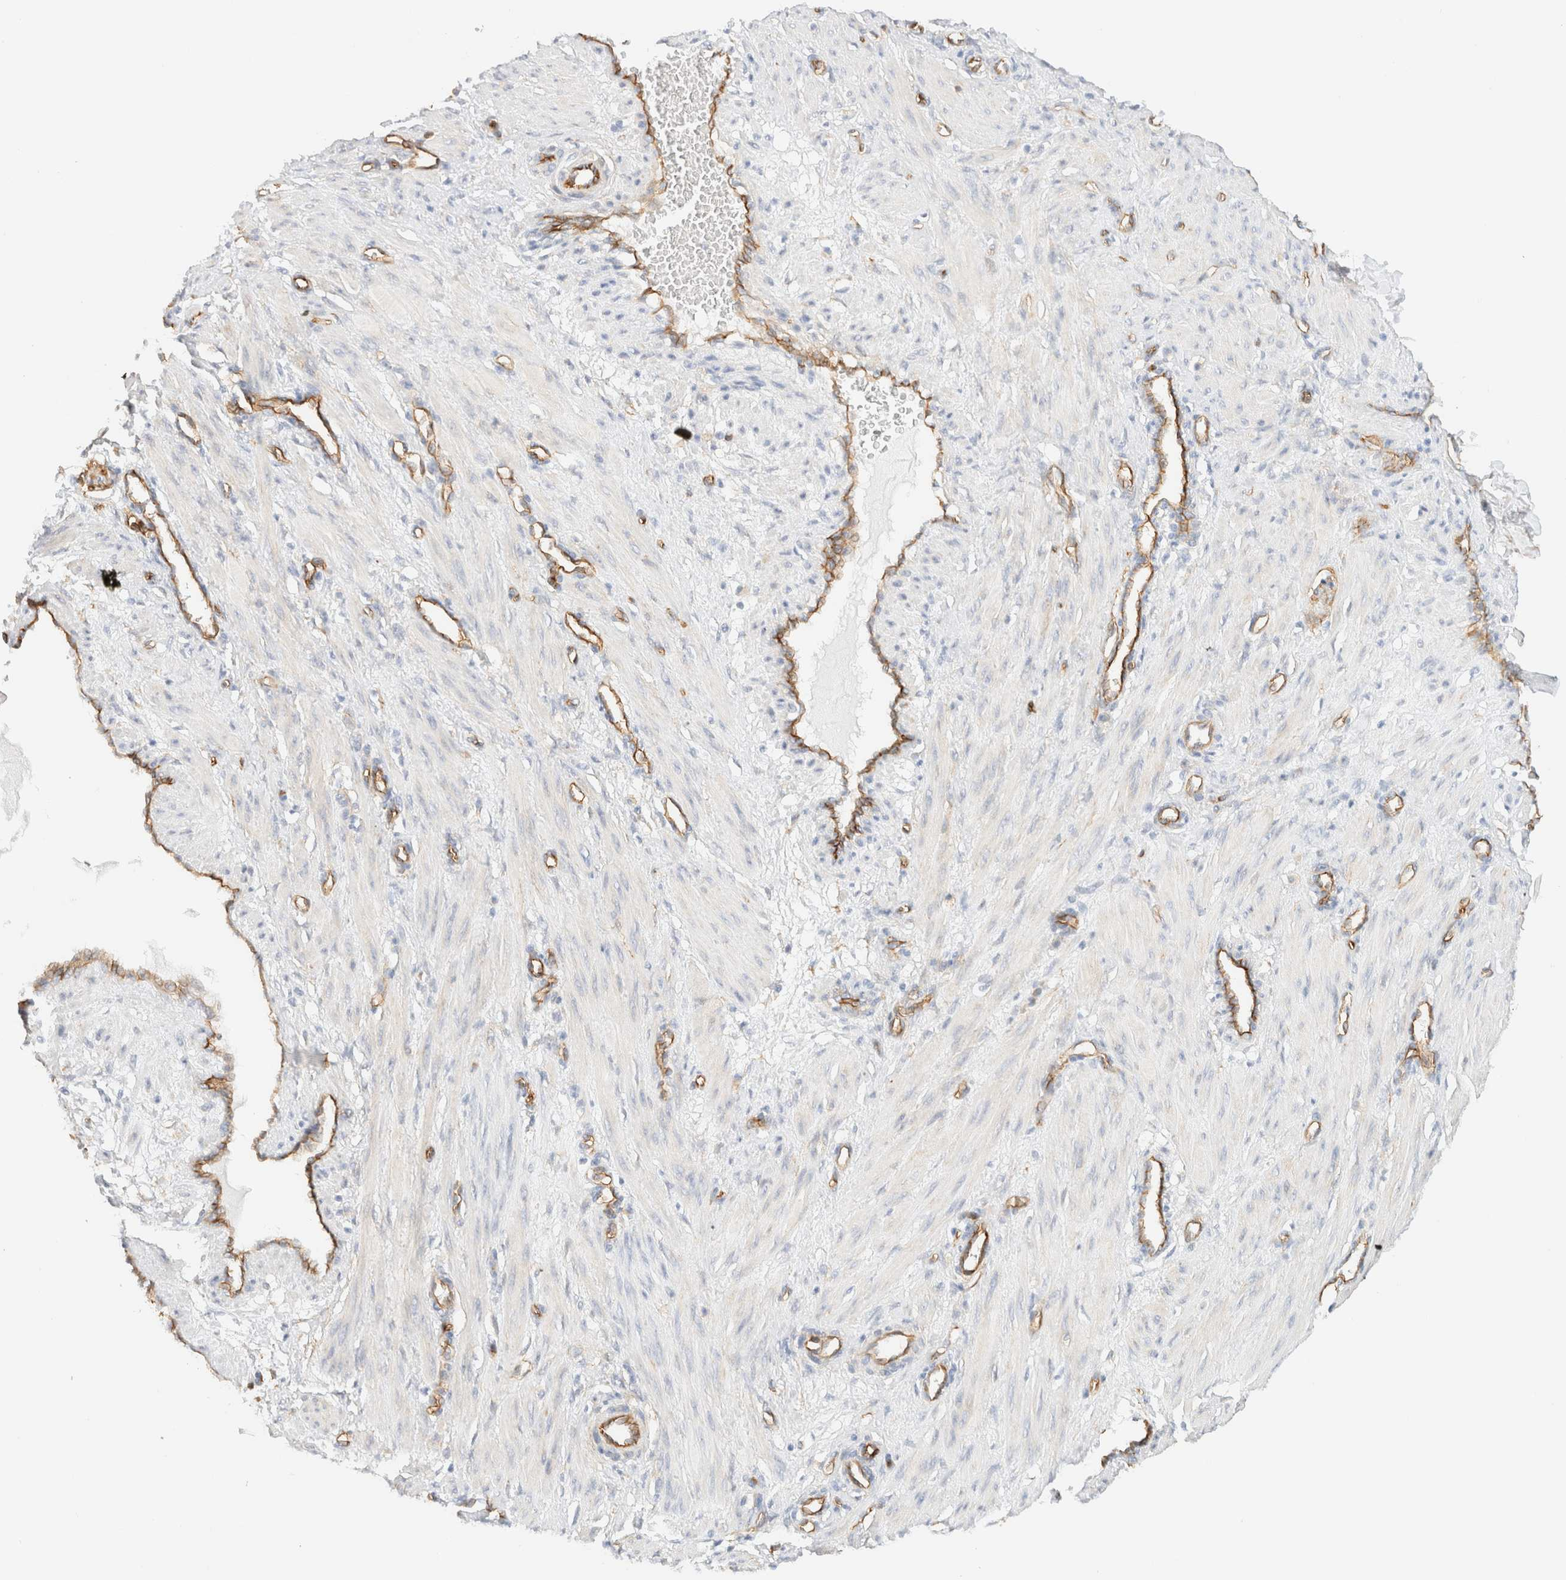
{"staining": {"intensity": "negative", "quantity": "none", "location": "none"}, "tissue": "smooth muscle", "cell_type": "Smooth muscle cells", "image_type": "normal", "snomed": [{"axis": "morphology", "description": "Normal tissue, NOS"}, {"axis": "topography", "description": "Endometrium"}], "caption": "DAB immunohistochemical staining of normal human smooth muscle displays no significant staining in smooth muscle cells.", "gene": "CYB5R4", "patient": {"sex": "female", "age": 33}}